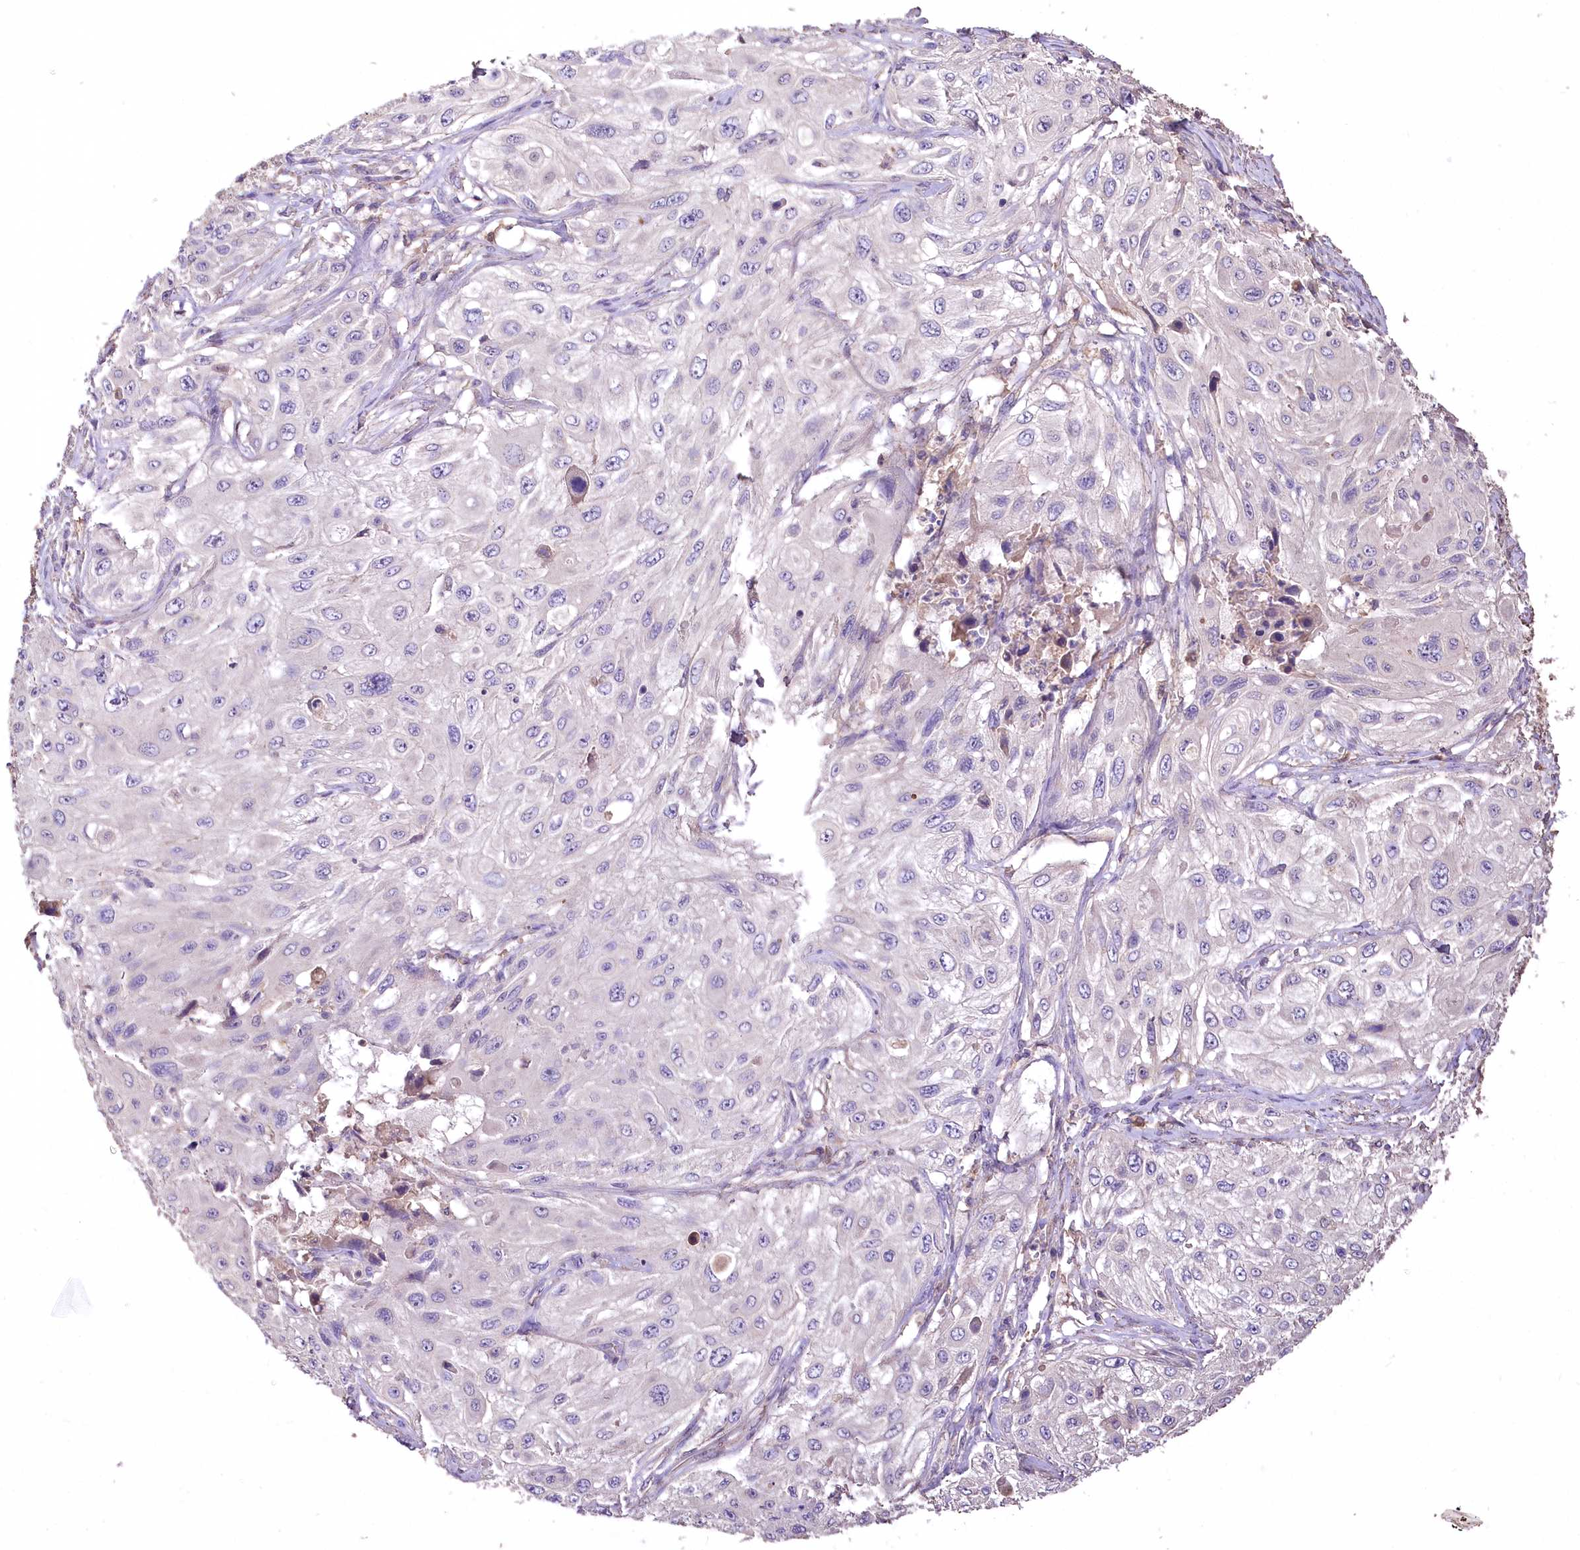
{"staining": {"intensity": "negative", "quantity": "none", "location": "none"}, "tissue": "cervical cancer", "cell_type": "Tumor cells", "image_type": "cancer", "snomed": [{"axis": "morphology", "description": "Squamous cell carcinoma, NOS"}, {"axis": "topography", "description": "Cervix"}], "caption": "Tumor cells show no significant positivity in cervical cancer (squamous cell carcinoma).", "gene": "PCYOX1L", "patient": {"sex": "female", "age": 42}}